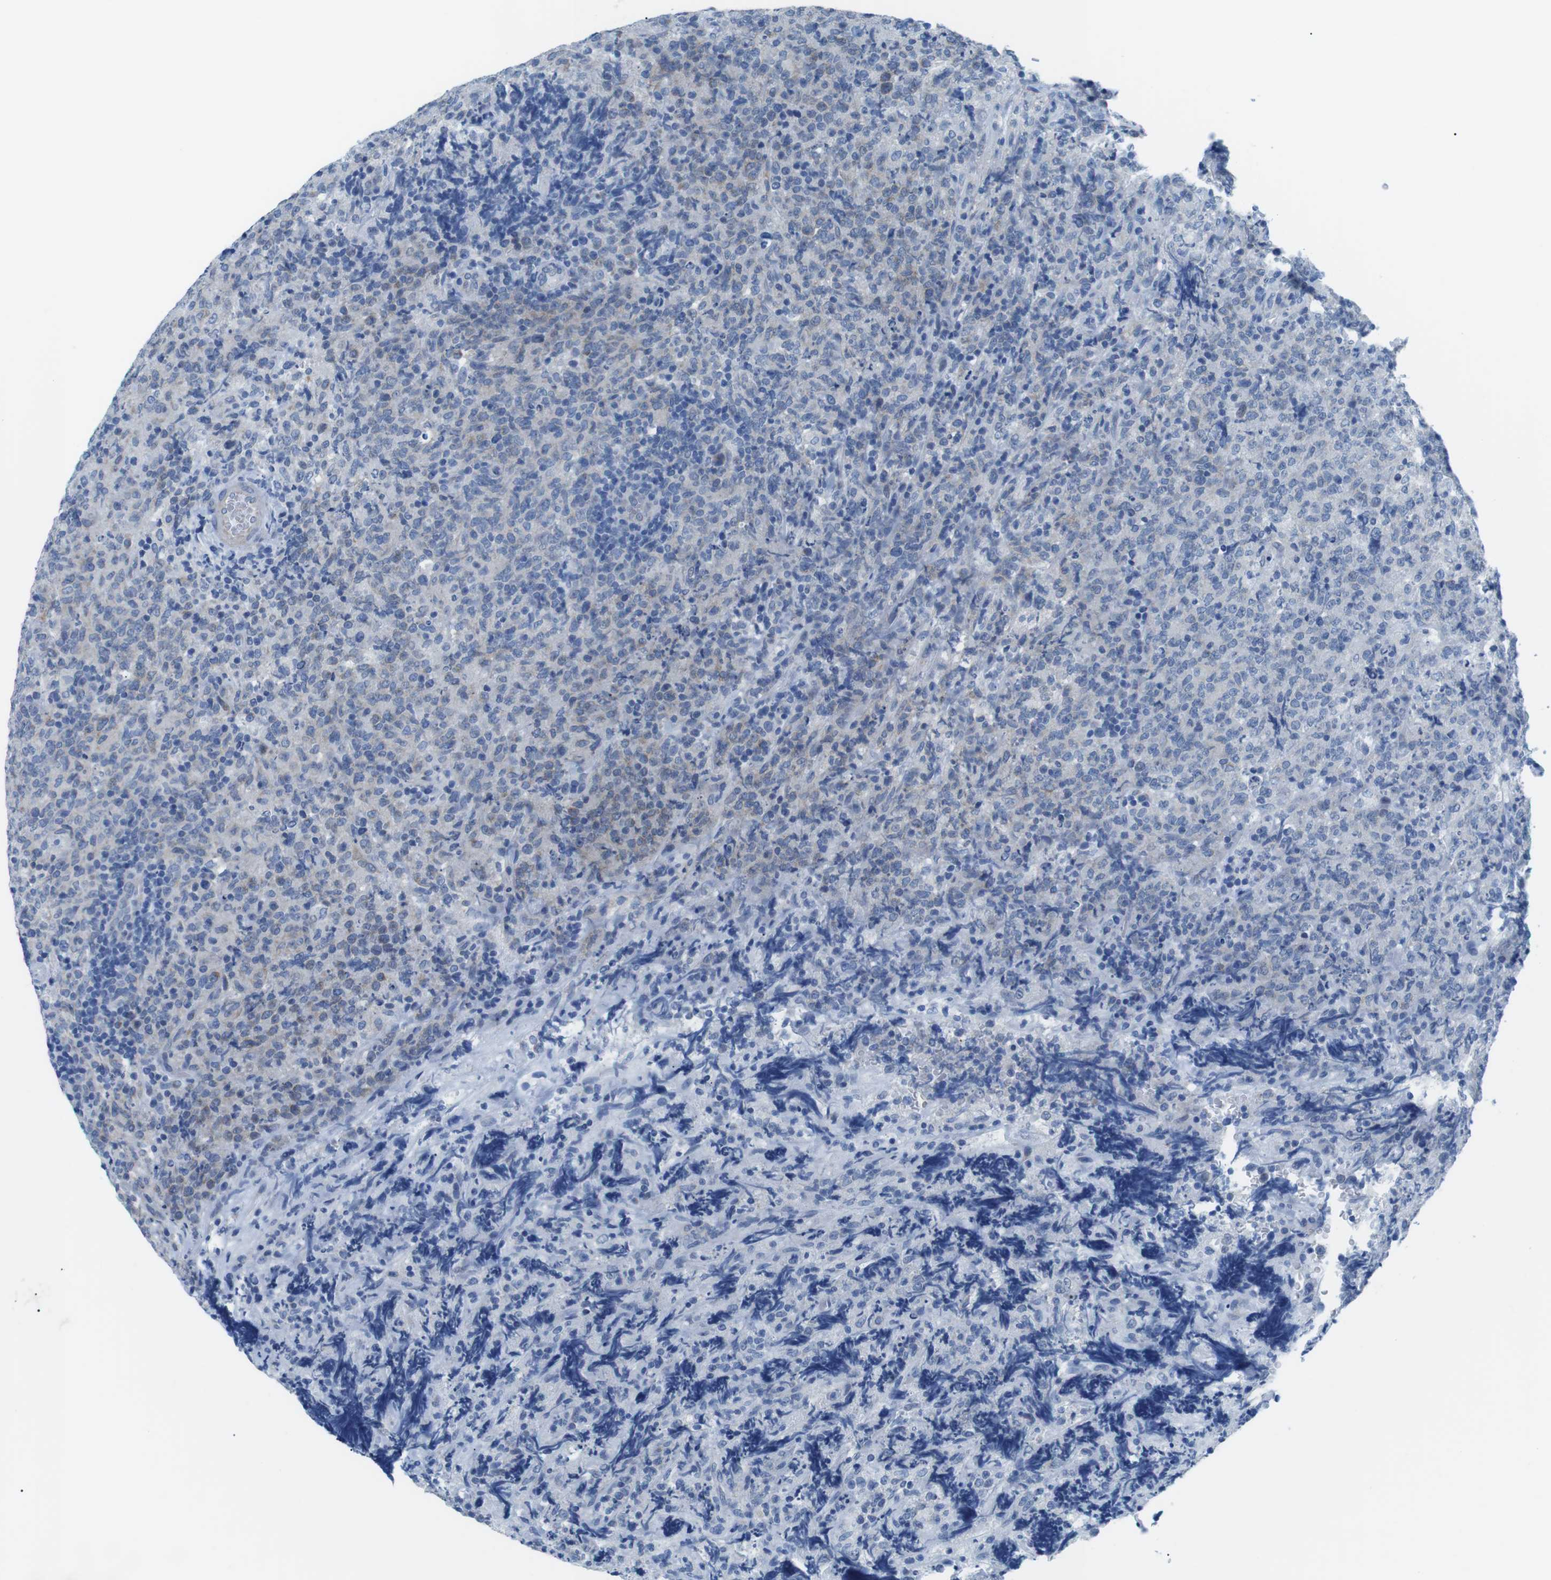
{"staining": {"intensity": "negative", "quantity": "none", "location": "none"}, "tissue": "lymphoma", "cell_type": "Tumor cells", "image_type": "cancer", "snomed": [{"axis": "morphology", "description": "Malignant lymphoma, non-Hodgkin's type, High grade"}, {"axis": "topography", "description": "Tonsil"}], "caption": "Tumor cells are negative for brown protein staining in lymphoma.", "gene": "MUC2", "patient": {"sex": "female", "age": 36}}